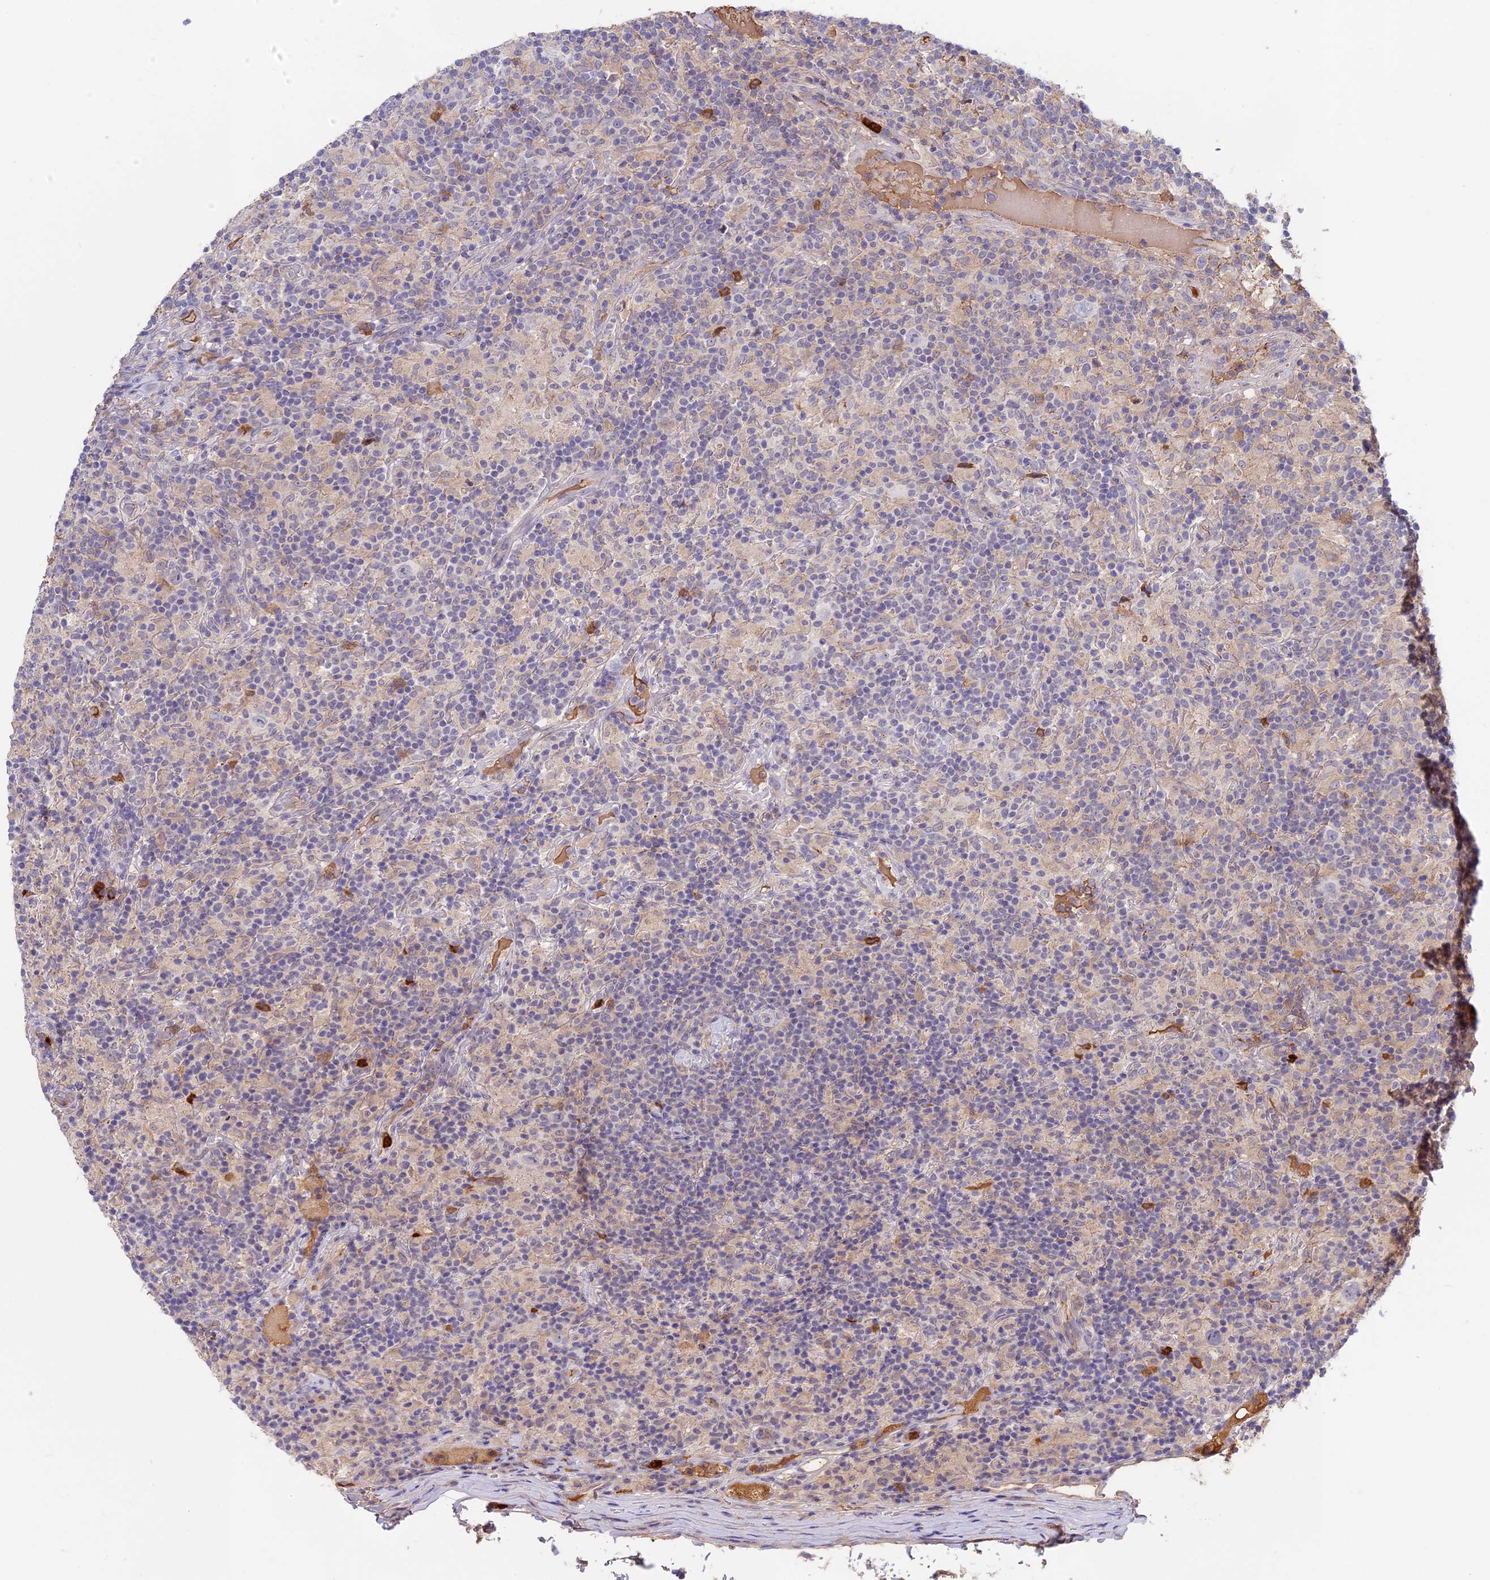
{"staining": {"intensity": "negative", "quantity": "none", "location": "none"}, "tissue": "lymphoma", "cell_type": "Tumor cells", "image_type": "cancer", "snomed": [{"axis": "morphology", "description": "Hodgkin's disease, NOS"}, {"axis": "topography", "description": "Lymph node"}], "caption": "DAB (3,3'-diaminobenzidine) immunohistochemical staining of human Hodgkin's disease exhibits no significant positivity in tumor cells.", "gene": "ADGRD1", "patient": {"sex": "male", "age": 70}}